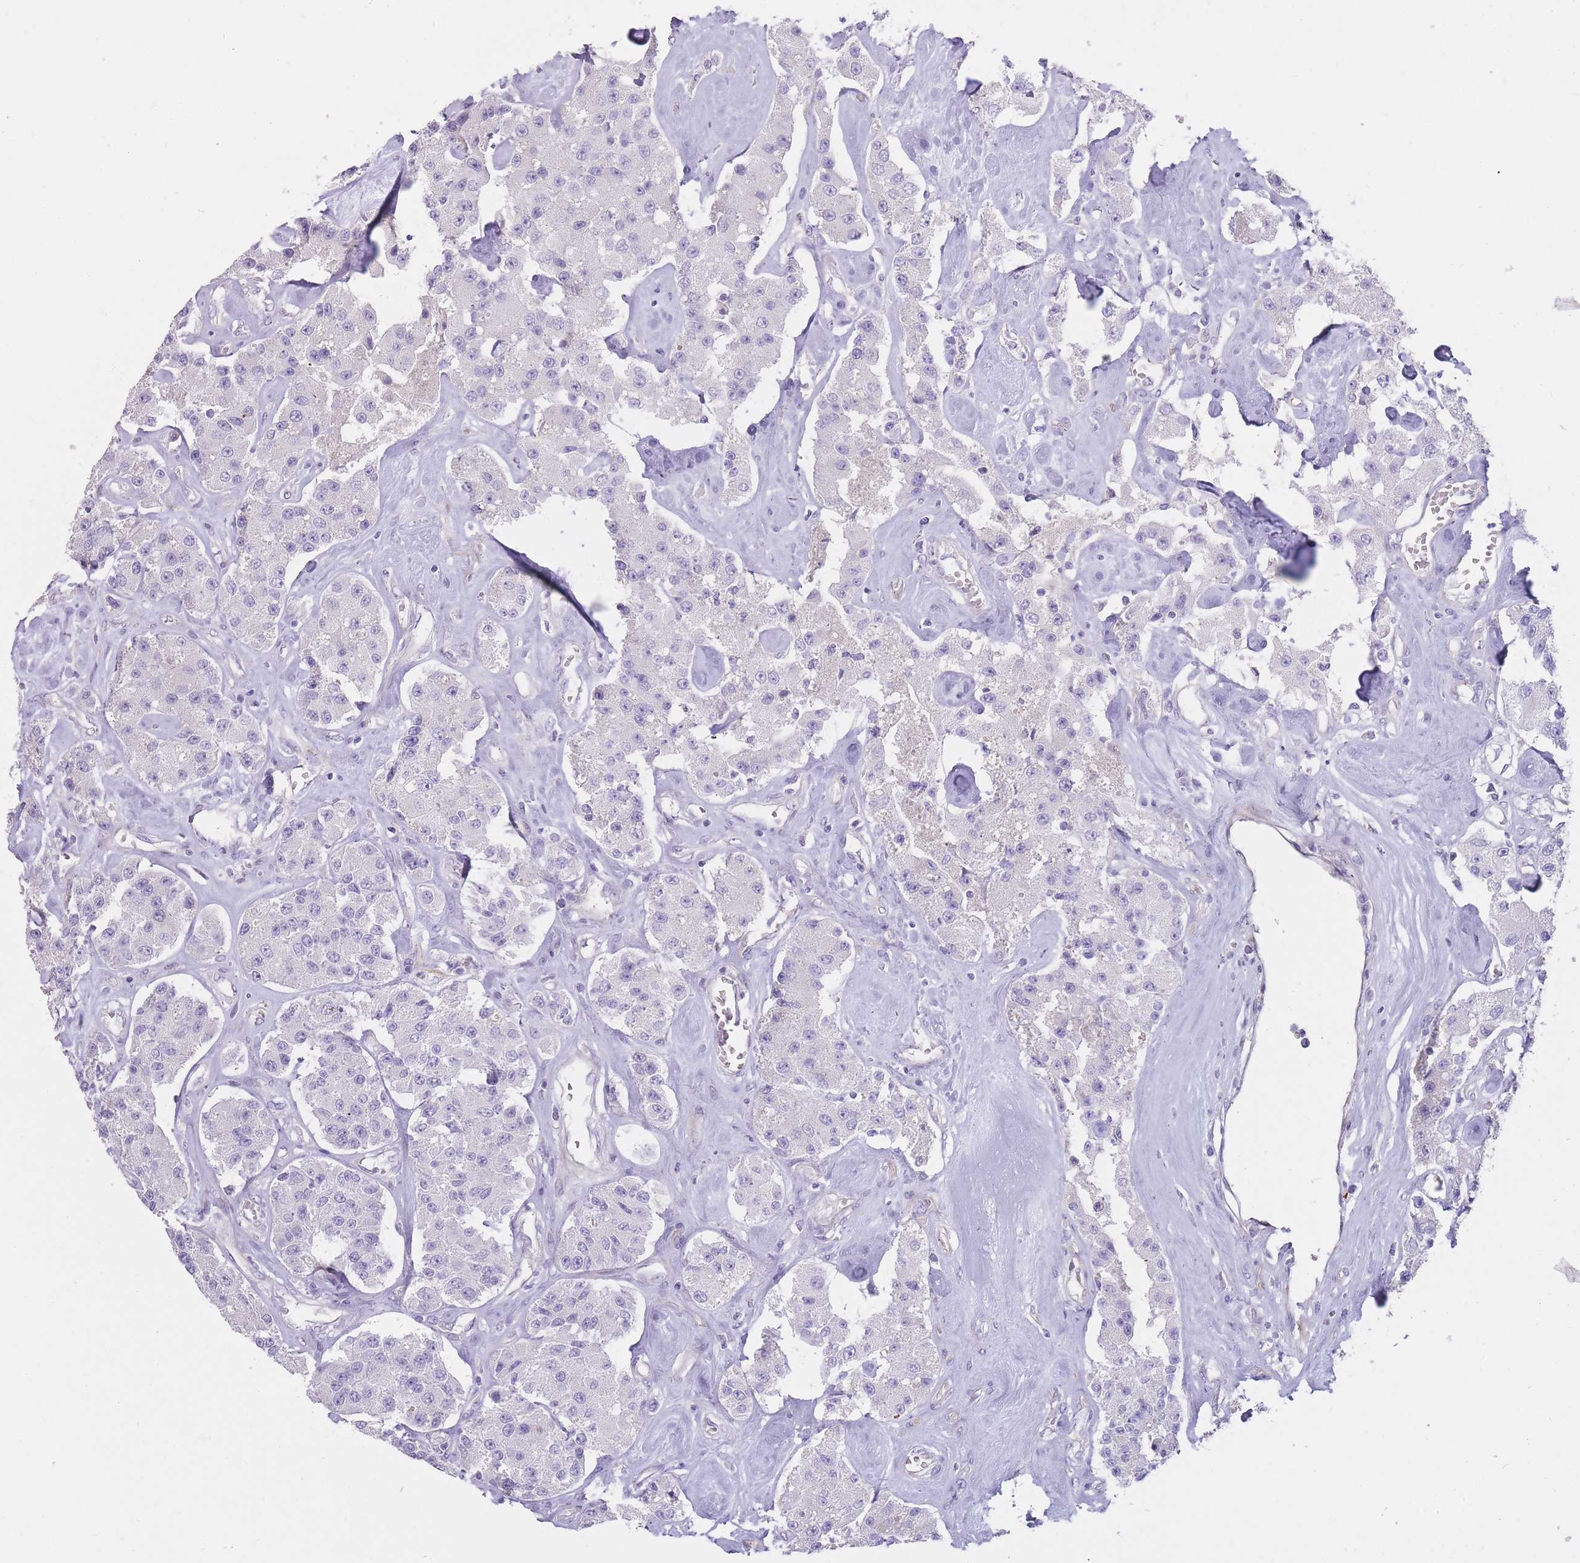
{"staining": {"intensity": "negative", "quantity": "none", "location": "none"}, "tissue": "carcinoid", "cell_type": "Tumor cells", "image_type": "cancer", "snomed": [{"axis": "morphology", "description": "Carcinoid, malignant, NOS"}, {"axis": "topography", "description": "Pancreas"}], "caption": "Human carcinoid stained for a protein using IHC exhibits no expression in tumor cells.", "gene": "IMPG1", "patient": {"sex": "male", "age": 41}}